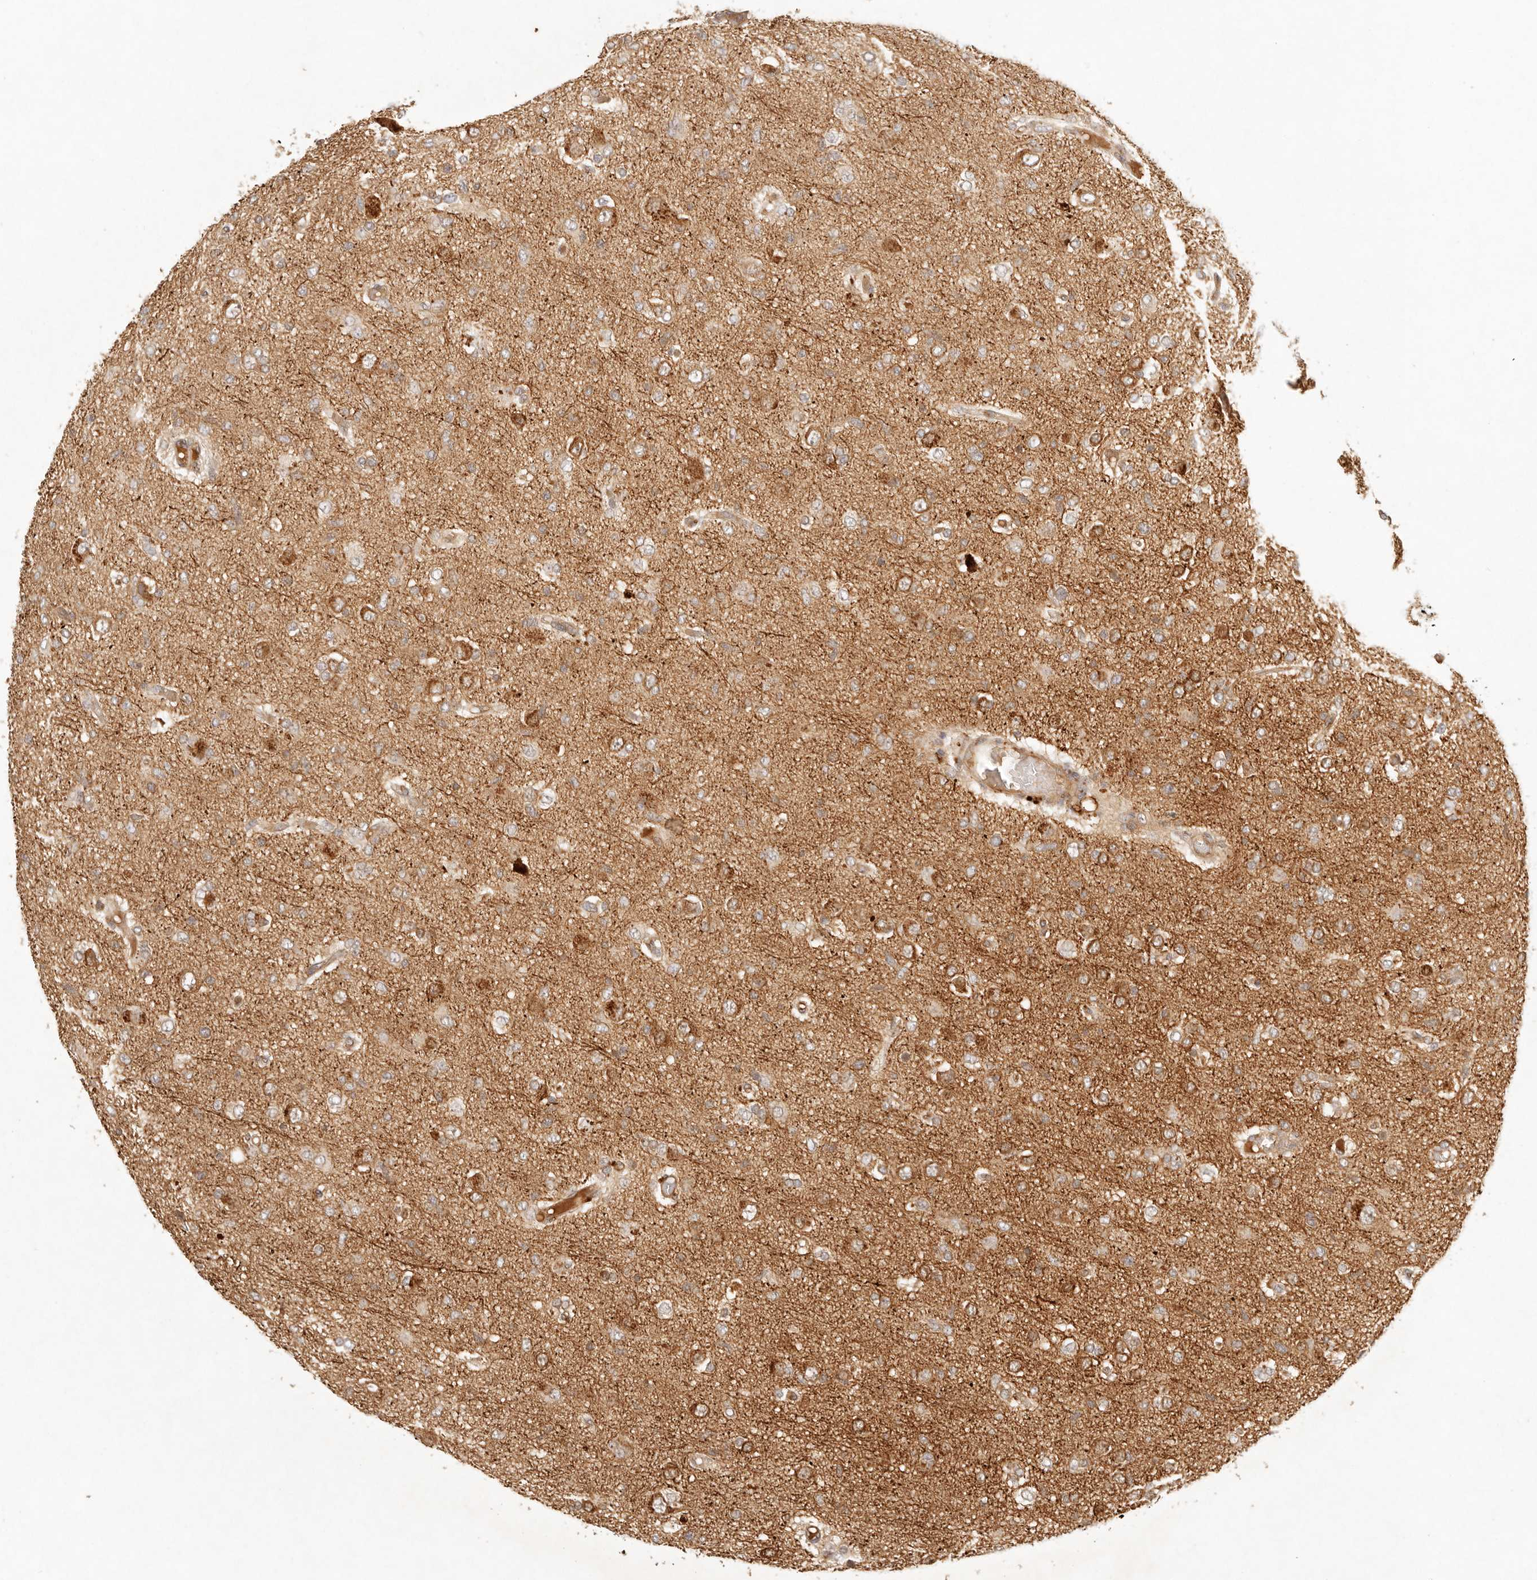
{"staining": {"intensity": "moderate", "quantity": ">75%", "location": "cytoplasmic/membranous"}, "tissue": "glioma", "cell_type": "Tumor cells", "image_type": "cancer", "snomed": [{"axis": "morphology", "description": "Glioma, malignant, High grade"}, {"axis": "topography", "description": "Brain"}], "caption": "Malignant glioma (high-grade) tissue displays moderate cytoplasmic/membranous positivity in about >75% of tumor cells The staining was performed using DAB (3,3'-diaminobenzidine), with brown indicating positive protein expression. Nuclei are stained blue with hematoxylin.", "gene": "ANKRD61", "patient": {"sex": "female", "age": 59}}